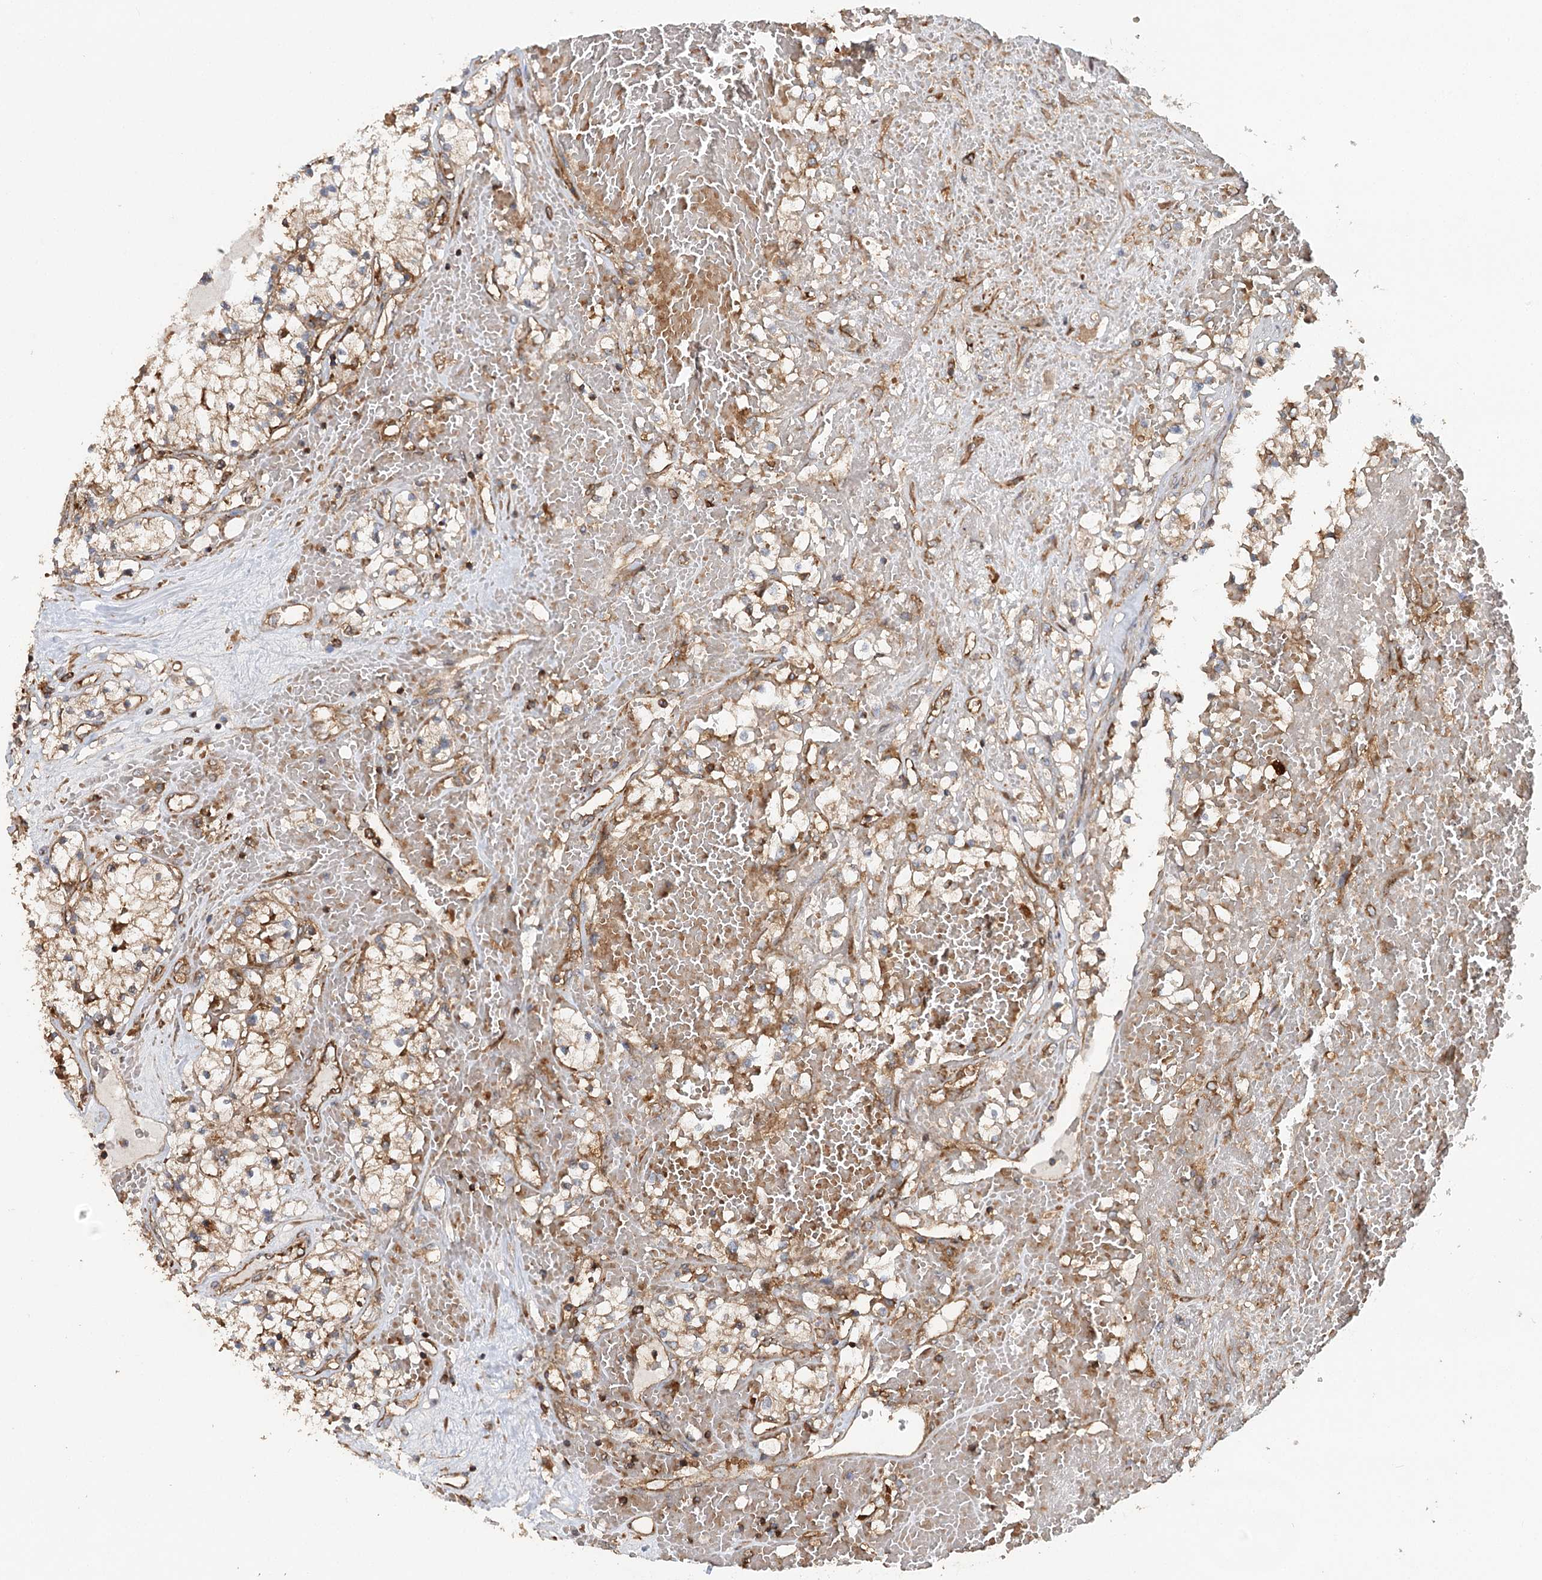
{"staining": {"intensity": "weak", "quantity": ">75%", "location": "cytoplasmic/membranous"}, "tissue": "renal cancer", "cell_type": "Tumor cells", "image_type": "cancer", "snomed": [{"axis": "morphology", "description": "Normal tissue, NOS"}, {"axis": "morphology", "description": "Adenocarcinoma, NOS"}, {"axis": "topography", "description": "Kidney"}], "caption": "Protein staining reveals weak cytoplasmic/membranous staining in approximately >75% of tumor cells in renal cancer (adenocarcinoma).", "gene": "PAIP2", "patient": {"sex": "male", "age": 68}}